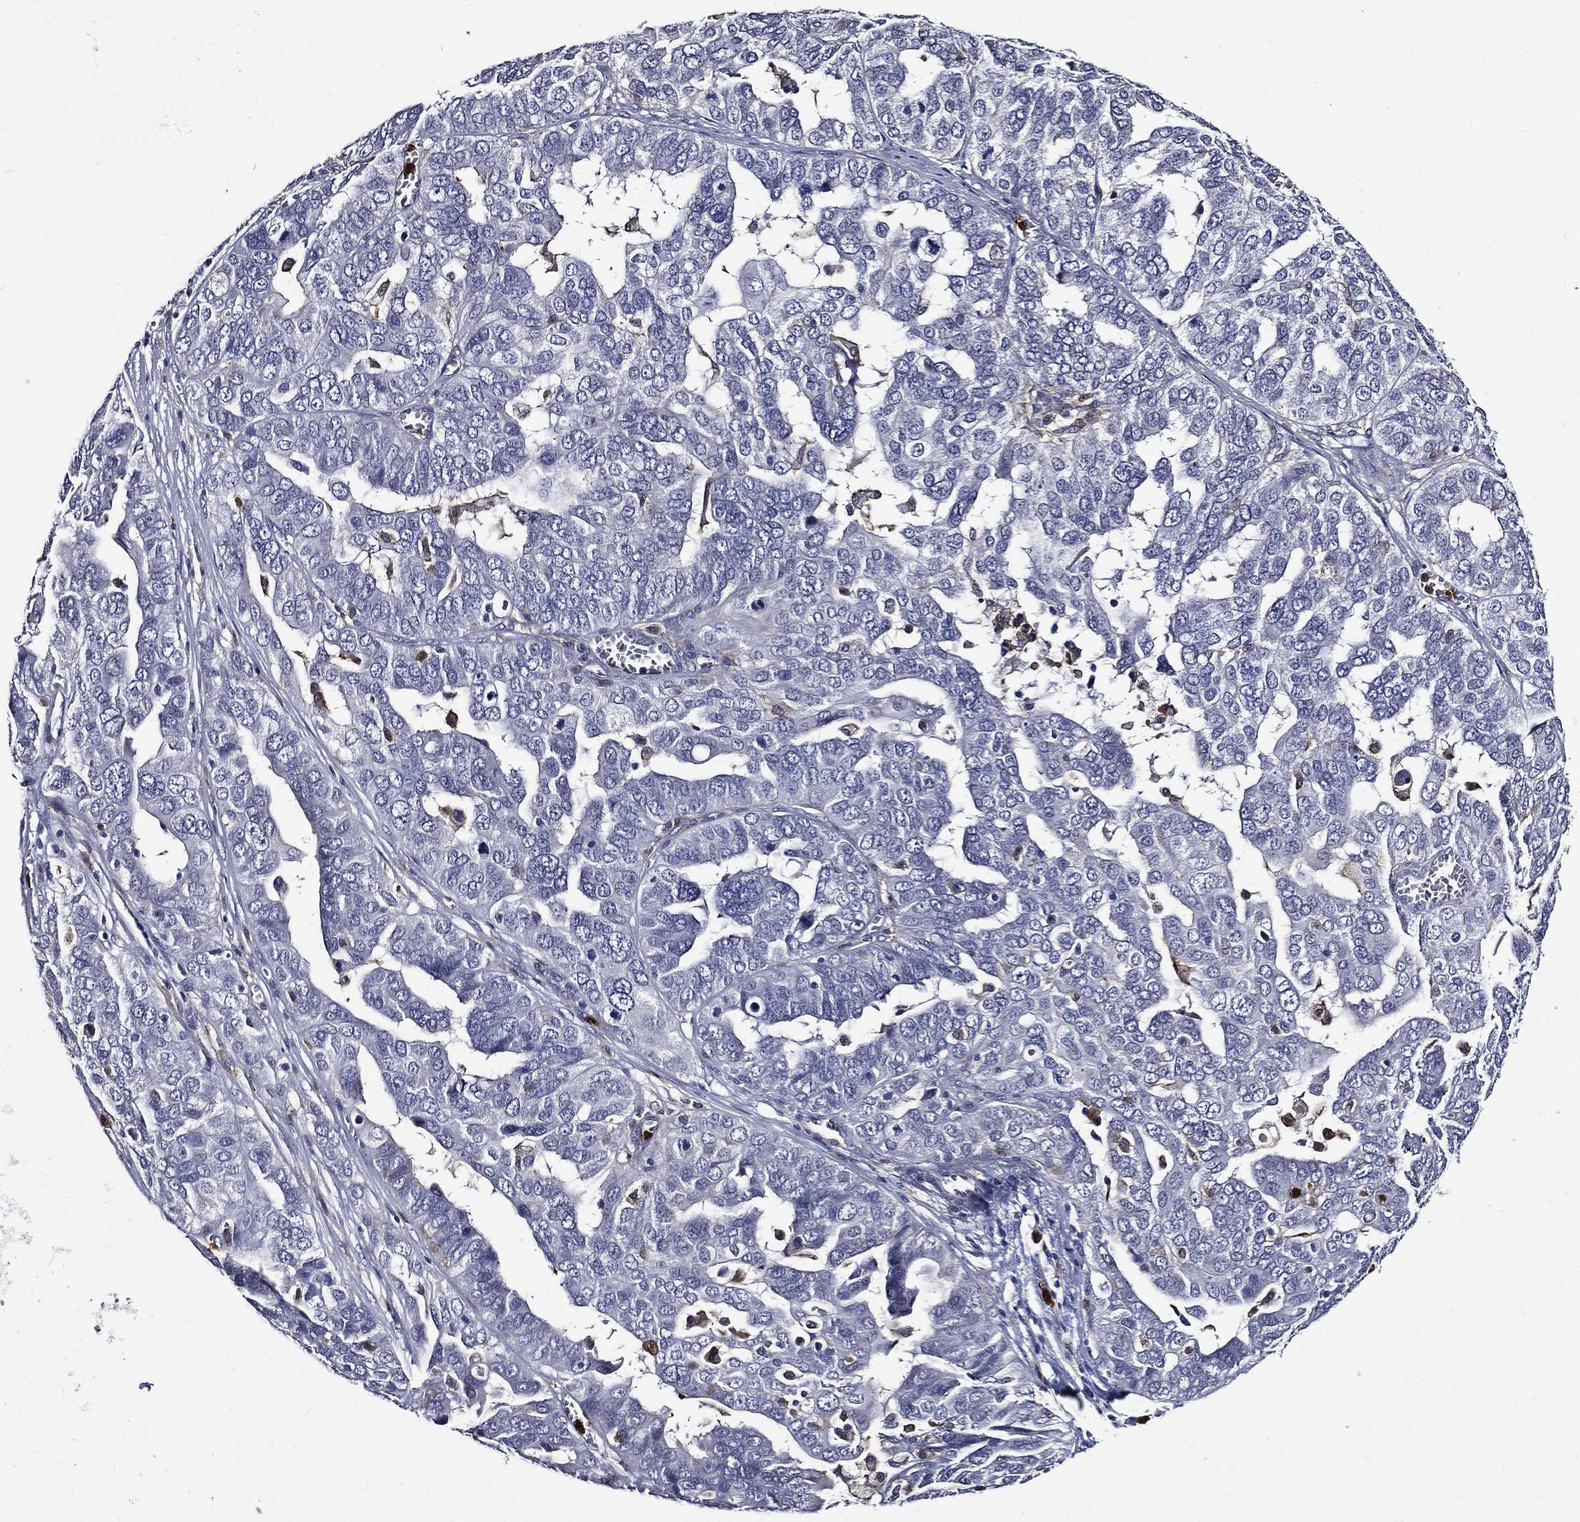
{"staining": {"intensity": "negative", "quantity": "none", "location": "none"}, "tissue": "ovarian cancer", "cell_type": "Tumor cells", "image_type": "cancer", "snomed": [{"axis": "morphology", "description": "Carcinoma, endometroid"}, {"axis": "topography", "description": "Soft tissue"}, {"axis": "topography", "description": "Ovary"}], "caption": "The image displays no significant expression in tumor cells of ovarian endometroid carcinoma.", "gene": "GPR171", "patient": {"sex": "female", "age": 52}}